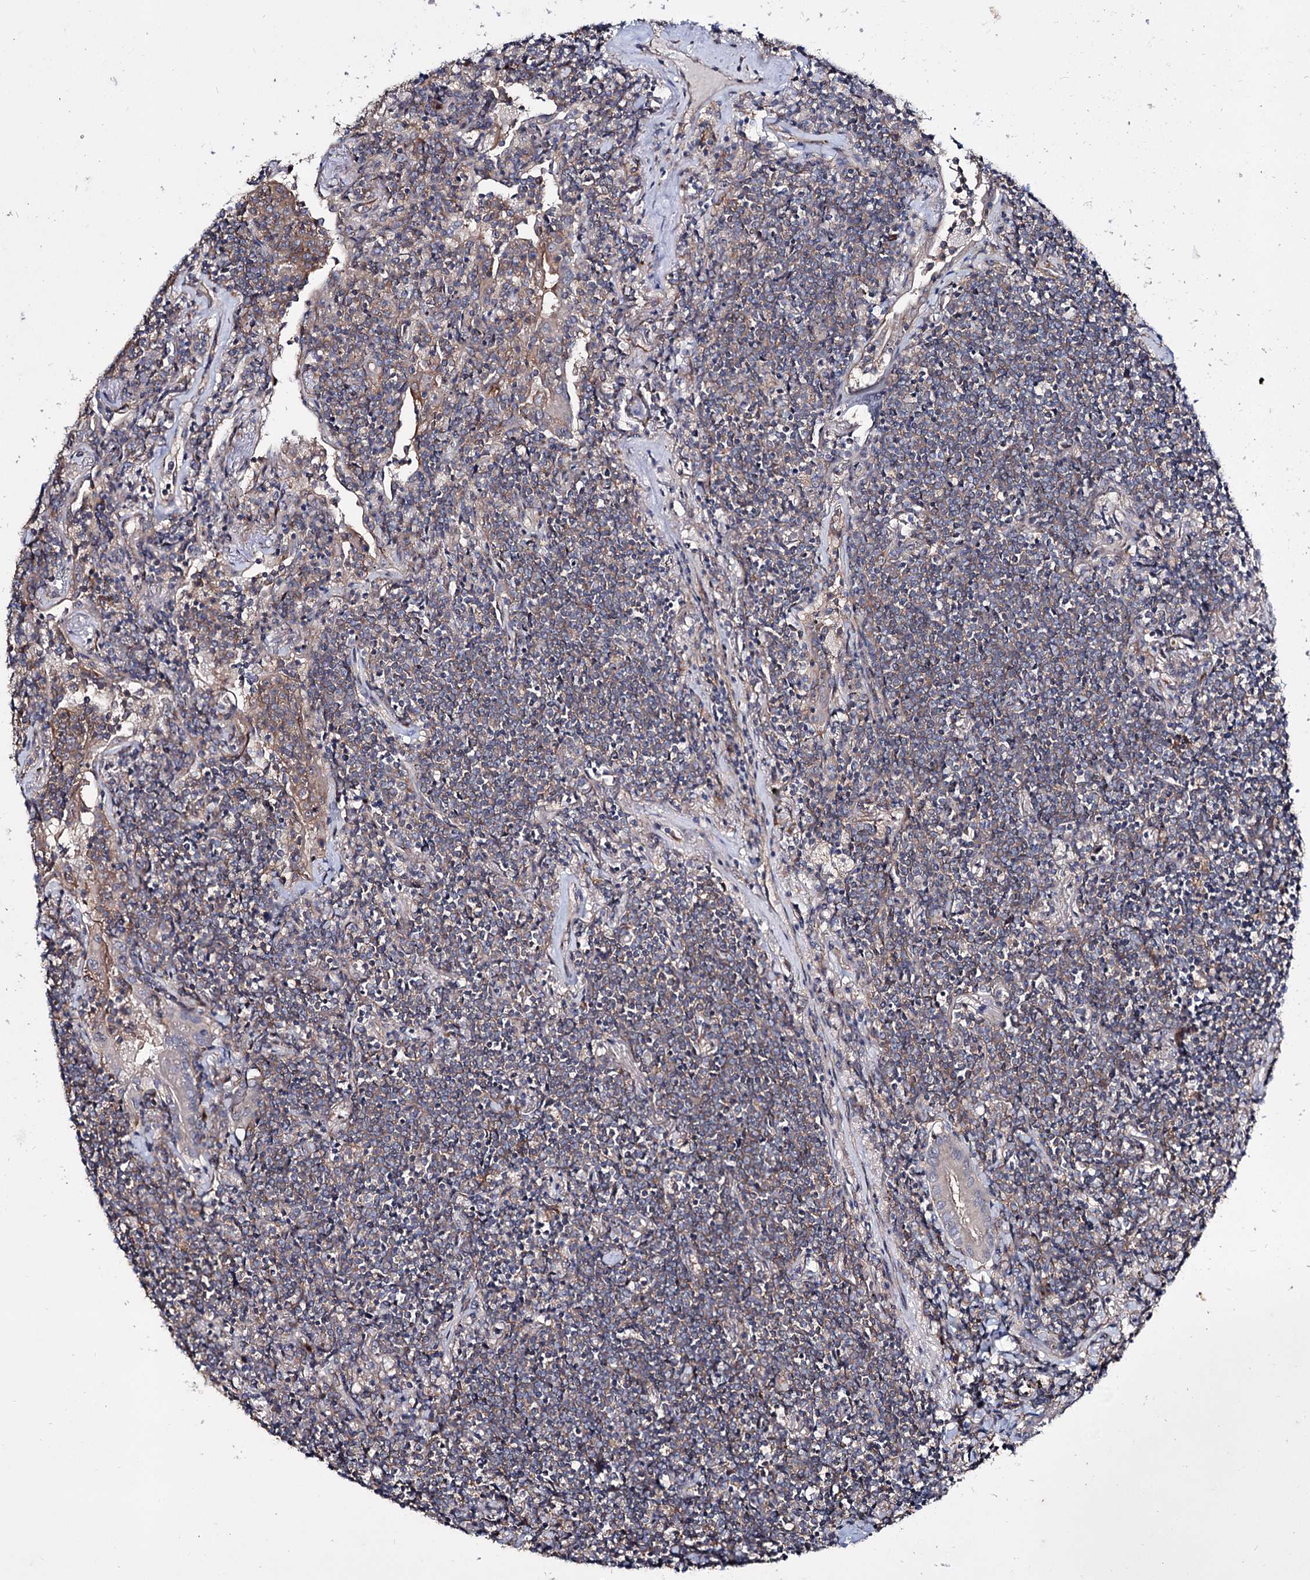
{"staining": {"intensity": "weak", "quantity": "<25%", "location": "cytoplasmic/membranous"}, "tissue": "lymphoma", "cell_type": "Tumor cells", "image_type": "cancer", "snomed": [{"axis": "morphology", "description": "Malignant lymphoma, non-Hodgkin's type, Low grade"}, {"axis": "topography", "description": "Lung"}], "caption": "This is a histopathology image of immunohistochemistry (IHC) staining of lymphoma, which shows no staining in tumor cells.", "gene": "SEC24A", "patient": {"sex": "female", "age": 71}}